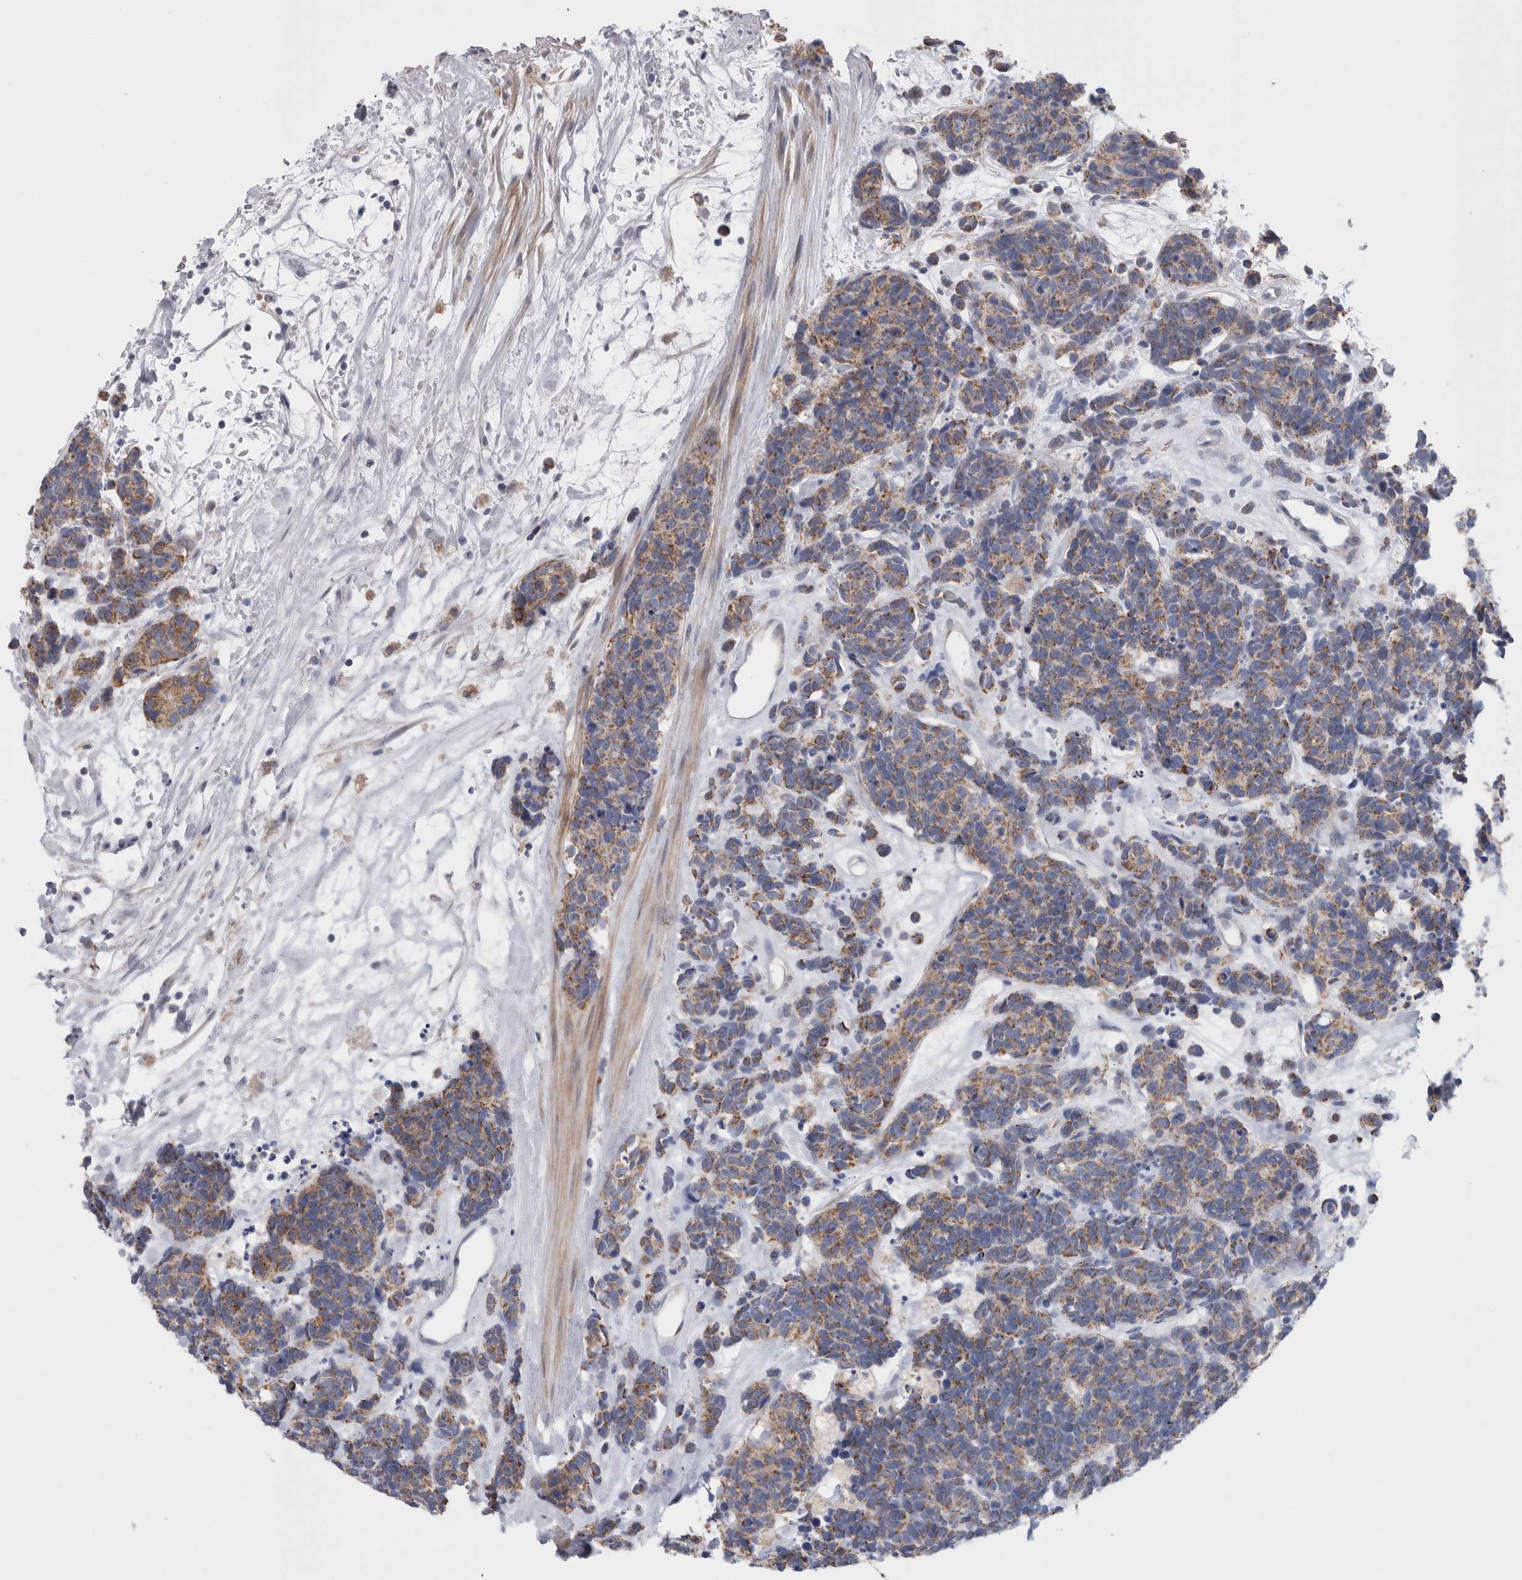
{"staining": {"intensity": "weak", "quantity": ">75%", "location": "cytoplasmic/membranous"}, "tissue": "carcinoid", "cell_type": "Tumor cells", "image_type": "cancer", "snomed": [{"axis": "morphology", "description": "Carcinoma, NOS"}, {"axis": "morphology", "description": "Carcinoid, malignant, NOS"}, {"axis": "topography", "description": "Urinary bladder"}], "caption": "An image of carcinoid stained for a protein exhibits weak cytoplasmic/membranous brown staining in tumor cells.", "gene": "GDAP1", "patient": {"sex": "male", "age": 57}}